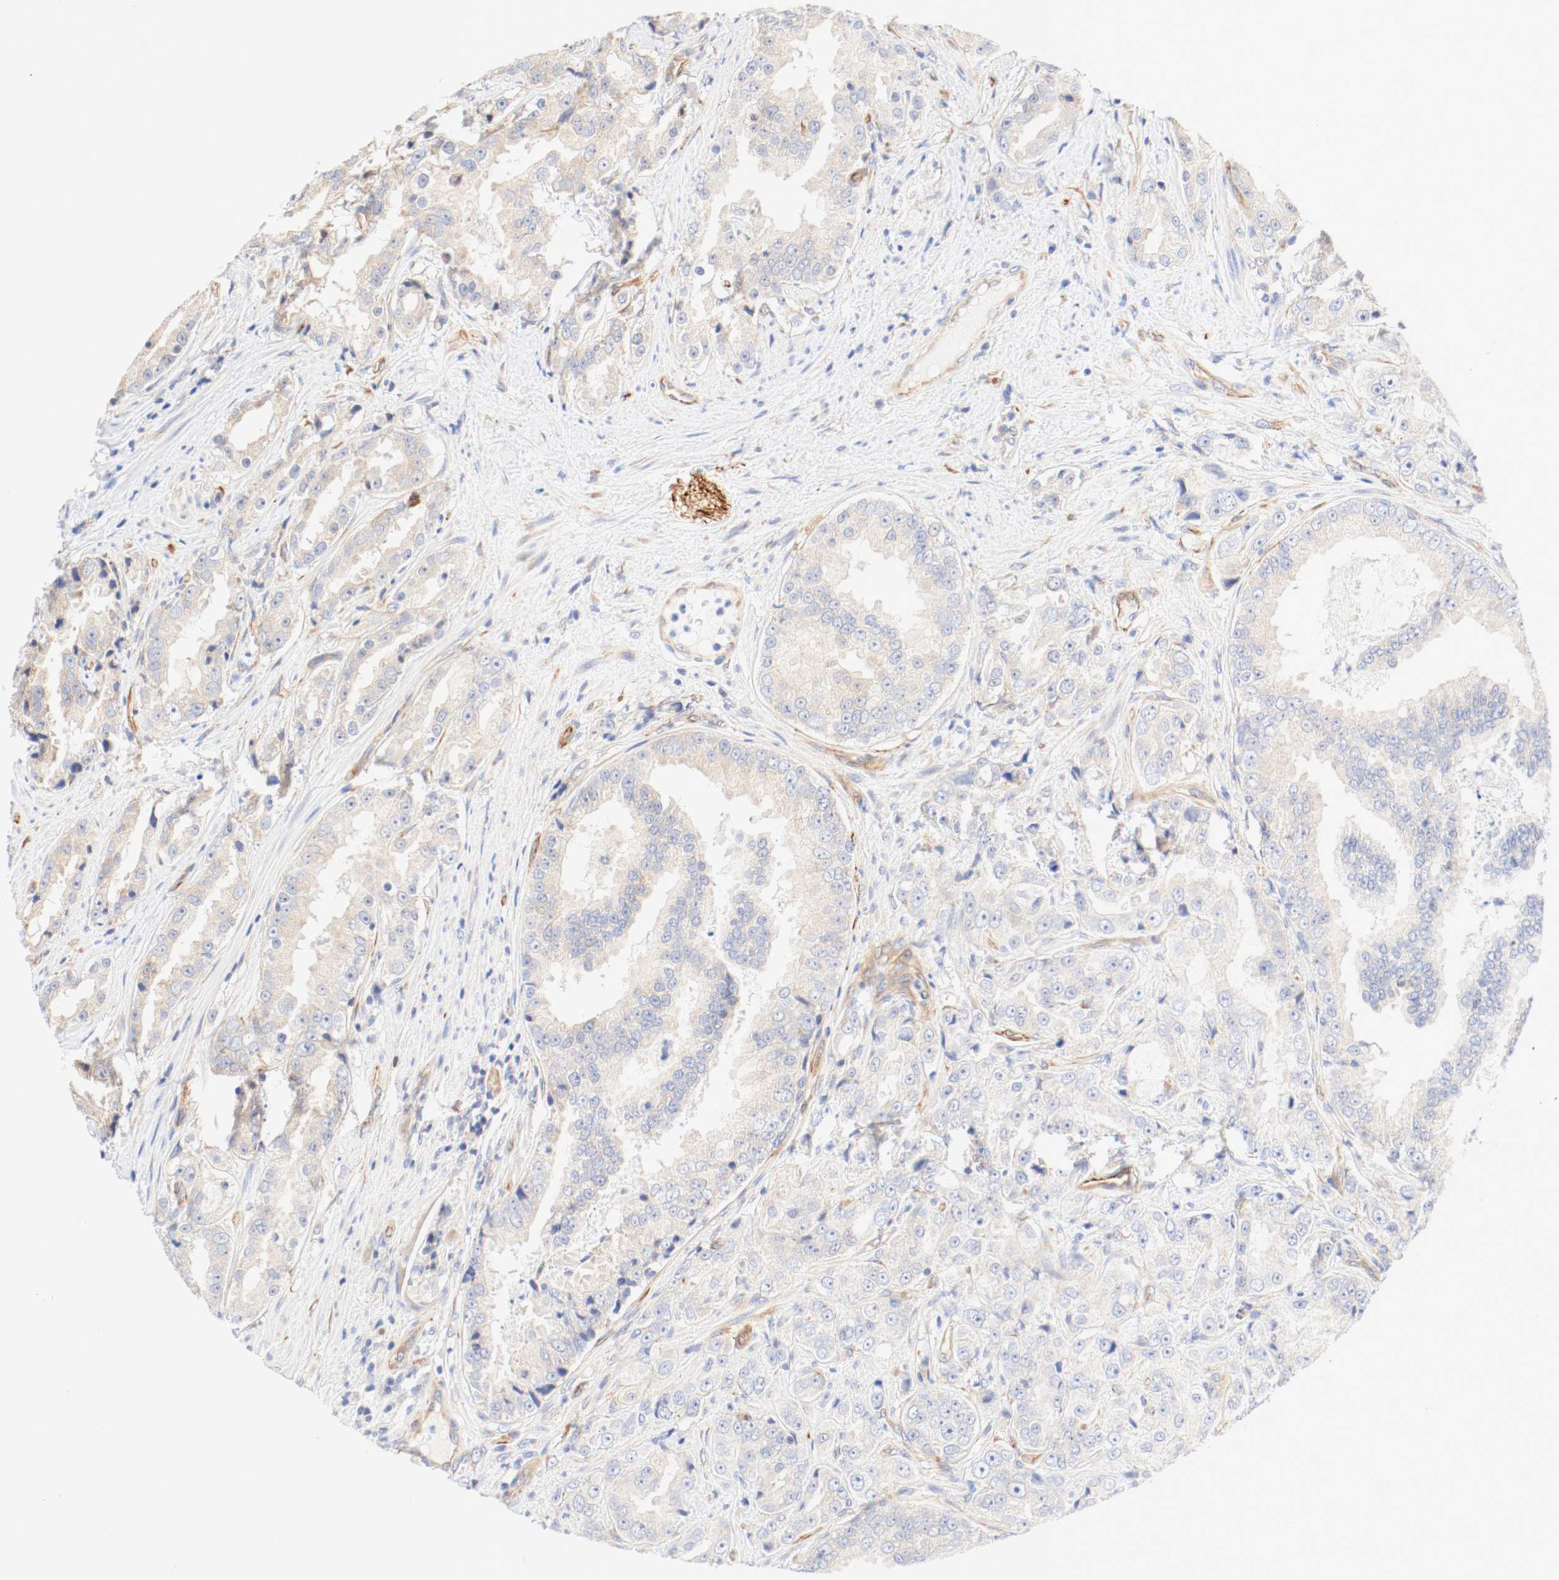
{"staining": {"intensity": "weak", "quantity": "25%-75%", "location": "cytoplasmic/membranous"}, "tissue": "prostate cancer", "cell_type": "Tumor cells", "image_type": "cancer", "snomed": [{"axis": "morphology", "description": "Adenocarcinoma, High grade"}, {"axis": "topography", "description": "Prostate"}], "caption": "Immunohistochemical staining of adenocarcinoma (high-grade) (prostate) exhibits low levels of weak cytoplasmic/membranous protein staining in approximately 25%-75% of tumor cells. The staining was performed using DAB, with brown indicating positive protein expression. Nuclei are stained blue with hematoxylin.", "gene": "GIT1", "patient": {"sex": "male", "age": 73}}